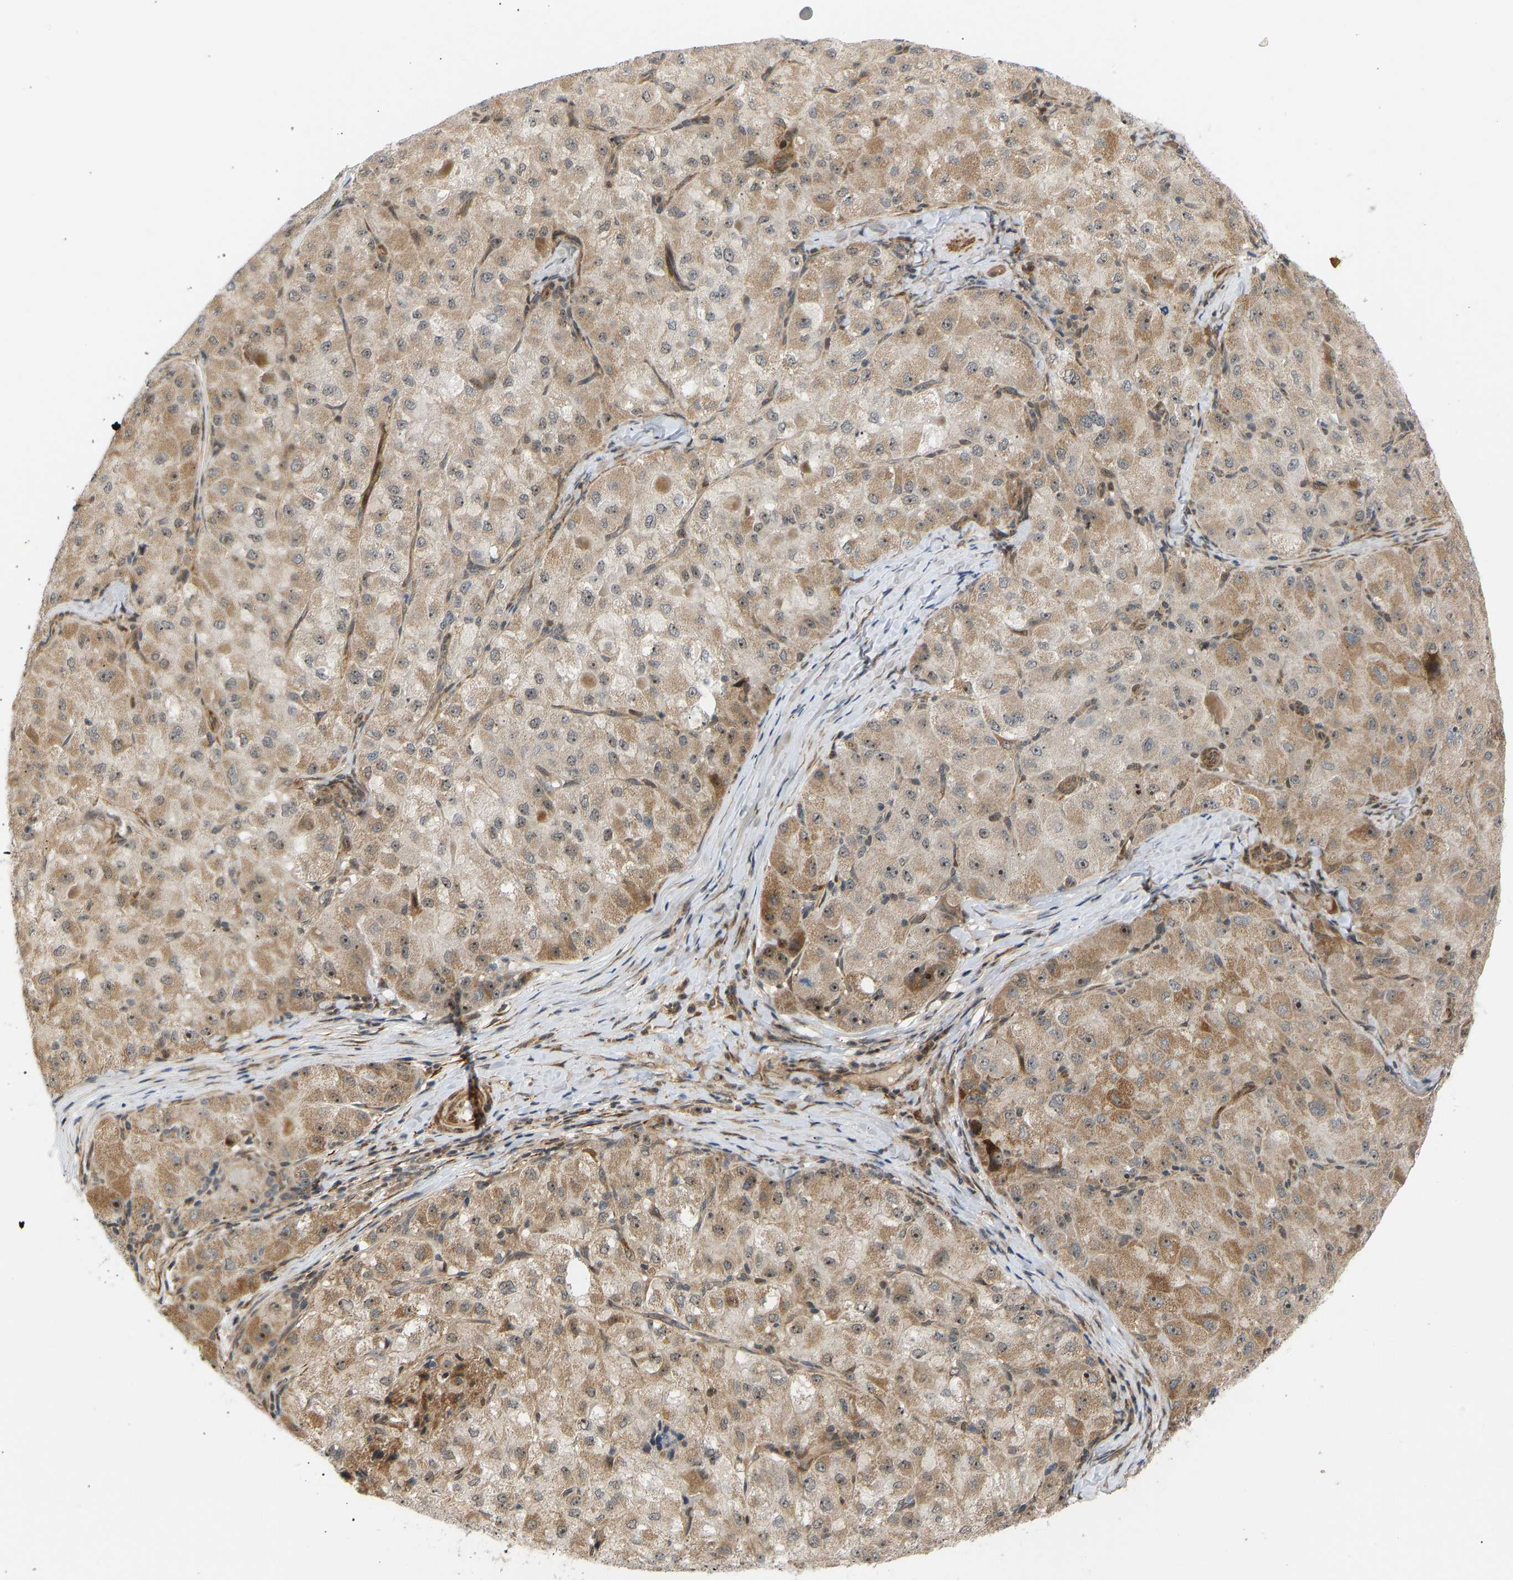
{"staining": {"intensity": "moderate", "quantity": ">75%", "location": "cytoplasmic/membranous,nuclear"}, "tissue": "liver cancer", "cell_type": "Tumor cells", "image_type": "cancer", "snomed": [{"axis": "morphology", "description": "Carcinoma, Hepatocellular, NOS"}, {"axis": "topography", "description": "Liver"}], "caption": "Immunohistochemistry (IHC) of liver cancer (hepatocellular carcinoma) exhibits medium levels of moderate cytoplasmic/membranous and nuclear staining in about >75% of tumor cells.", "gene": "BAG1", "patient": {"sex": "male", "age": 80}}